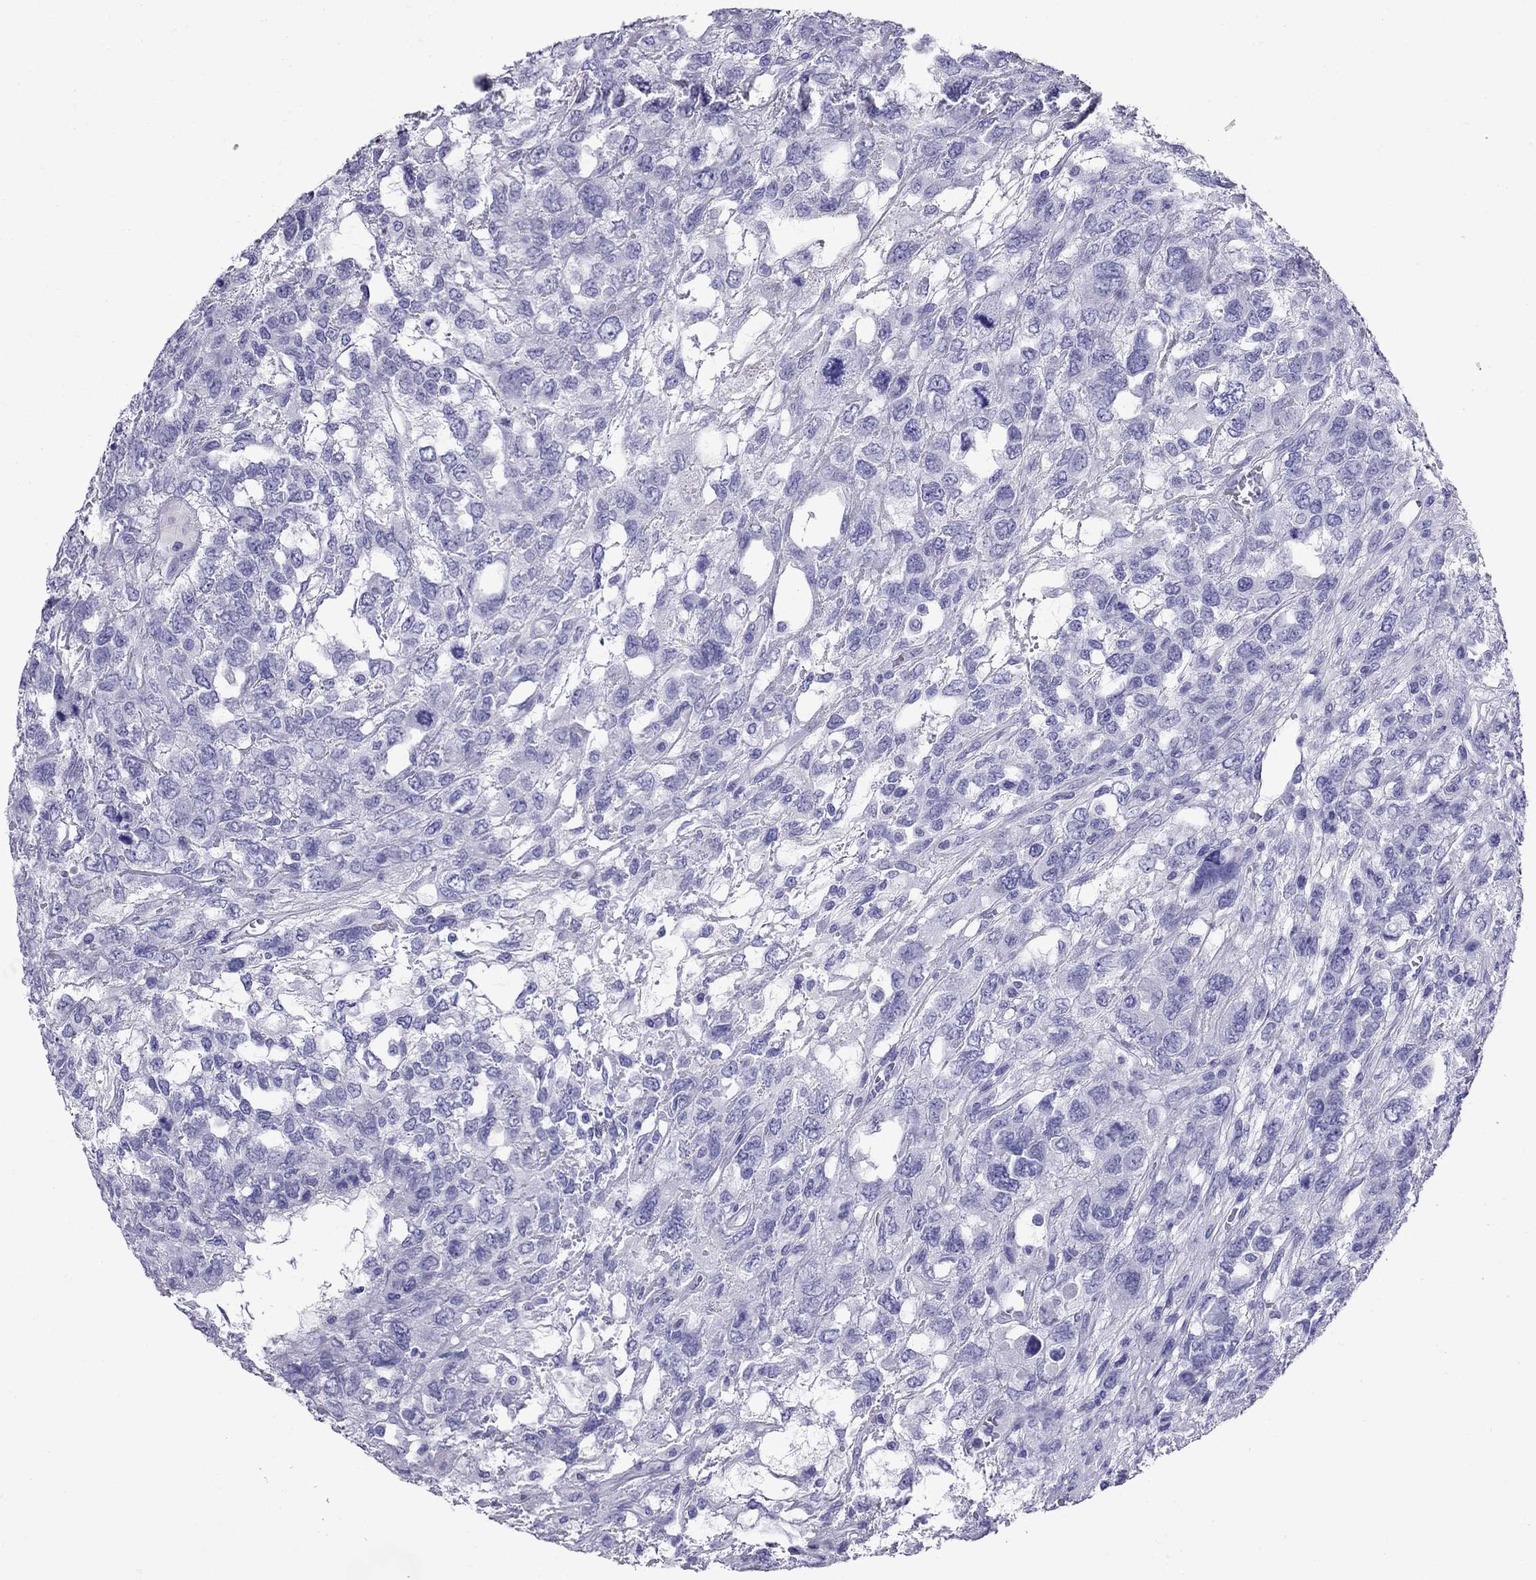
{"staining": {"intensity": "negative", "quantity": "none", "location": "none"}, "tissue": "testis cancer", "cell_type": "Tumor cells", "image_type": "cancer", "snomed": [{"axis": "morphology", "description": "Seminoma, NOS"}, {"axis": "topography", "description": "Testis"}], "caption": "High power microscopy micrograph of an immunohistochemistry (IHC) photomicrograph of seminoma (testis), revealing no significant staining in tumor cells. (DAB immunohistochemistry (IHC) with hematoxylin counter stain).", "gene": "AVPR1B", "patient": {"sex": "male", "age": 52}}